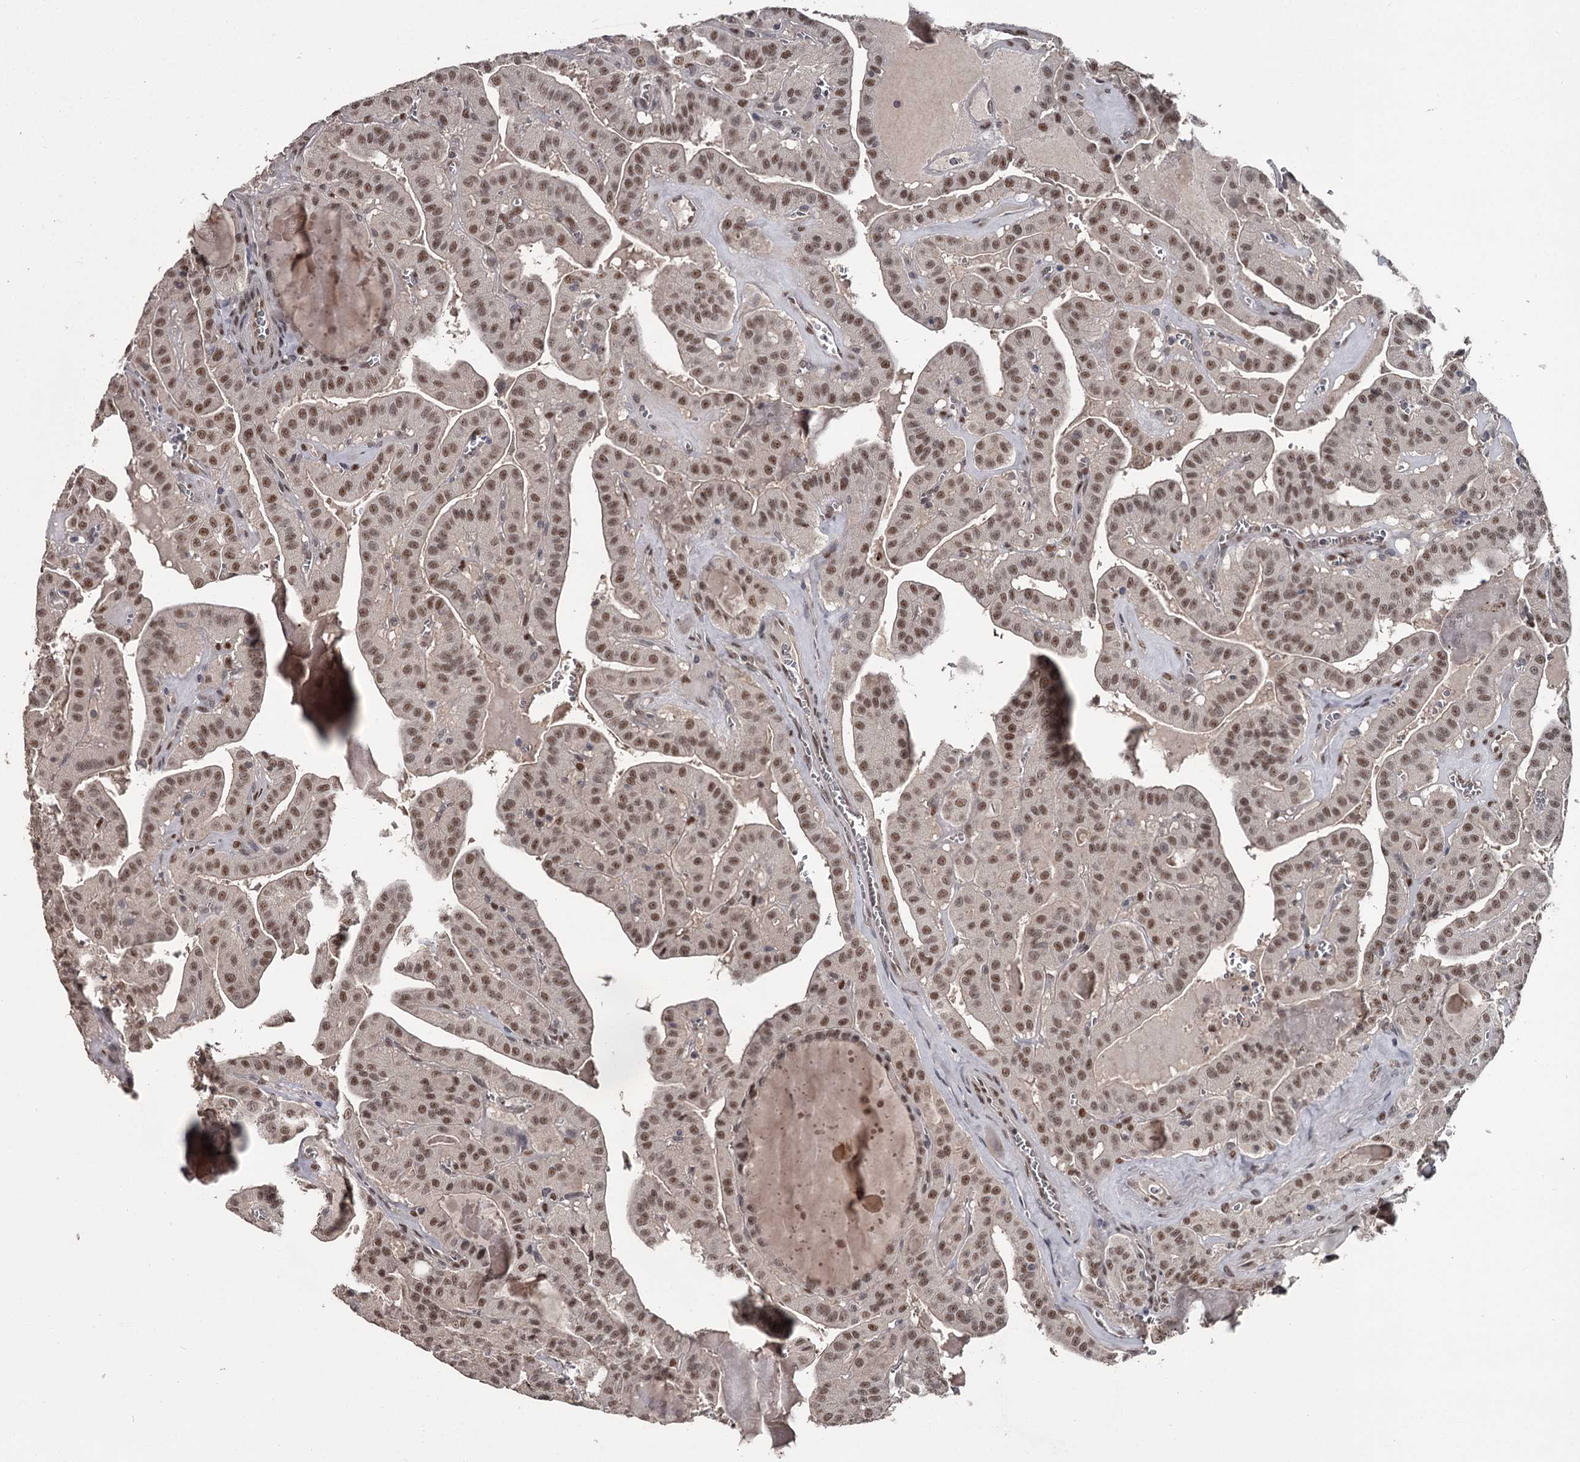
{"staining": {"intensity": "moderate", "quantity": ">75%", "location": "nuclear"}, "tissue": "thyroid cancer", "cell_type": "Tumor cells", "image_type": "cancer", "snomed": [{"axis": "morphology", "description": "Papillary adenocarcinoma, NOS"}, {"axis": "topography", "description": "Thyroid gland"}], "caption": "An image of thyroid cancer stained for a protein shows moderate nuclear brown staining in tumor cells. The staining is performed using DAB (3,3'-diaminobenzidine) brown chromogen to label protein expression. The nuclei are counter-stained blue using hematoxylin.", "gene": "PRPF40B", "patient": {"sex": "male", "age": 52}}